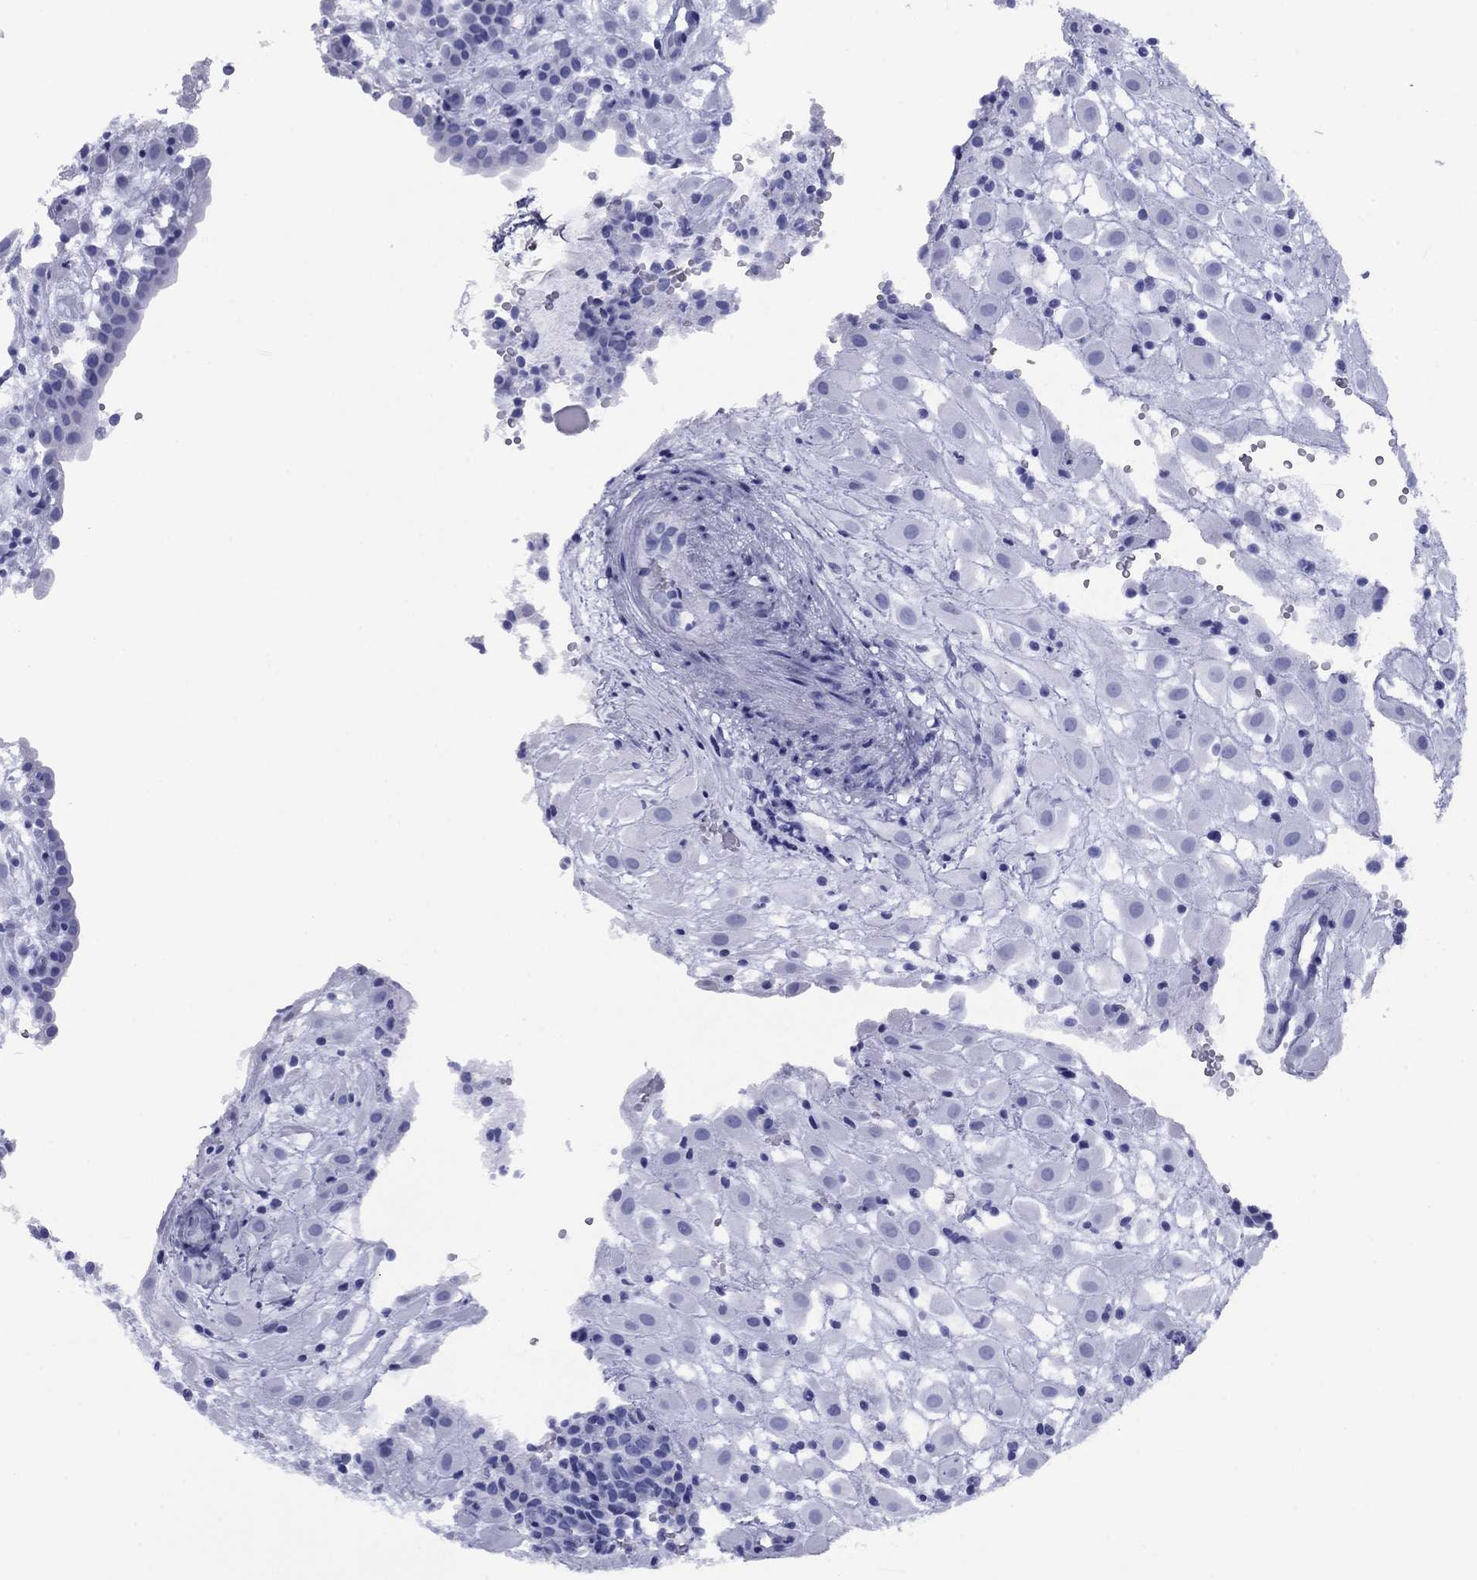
{"staining": {"intensity": "negative", "quantity": "none", "location": "none"}, "tissue": "placenta", "cell_type": "Decidual cells", "image_type": "normal", "snomed": [{"axis": "morphology", "description": "Normal tissue, NOS"}, {"axis": "topography", "description": "Placenta"}], "caption": "Decidual cells are negative for brown protein staining in benign placenta. (DAB immunohistochemistry (IHC) with hematoxylin counter stain).", "gene": "HAO1", "patient": {"sex": "female", "age": 24}}